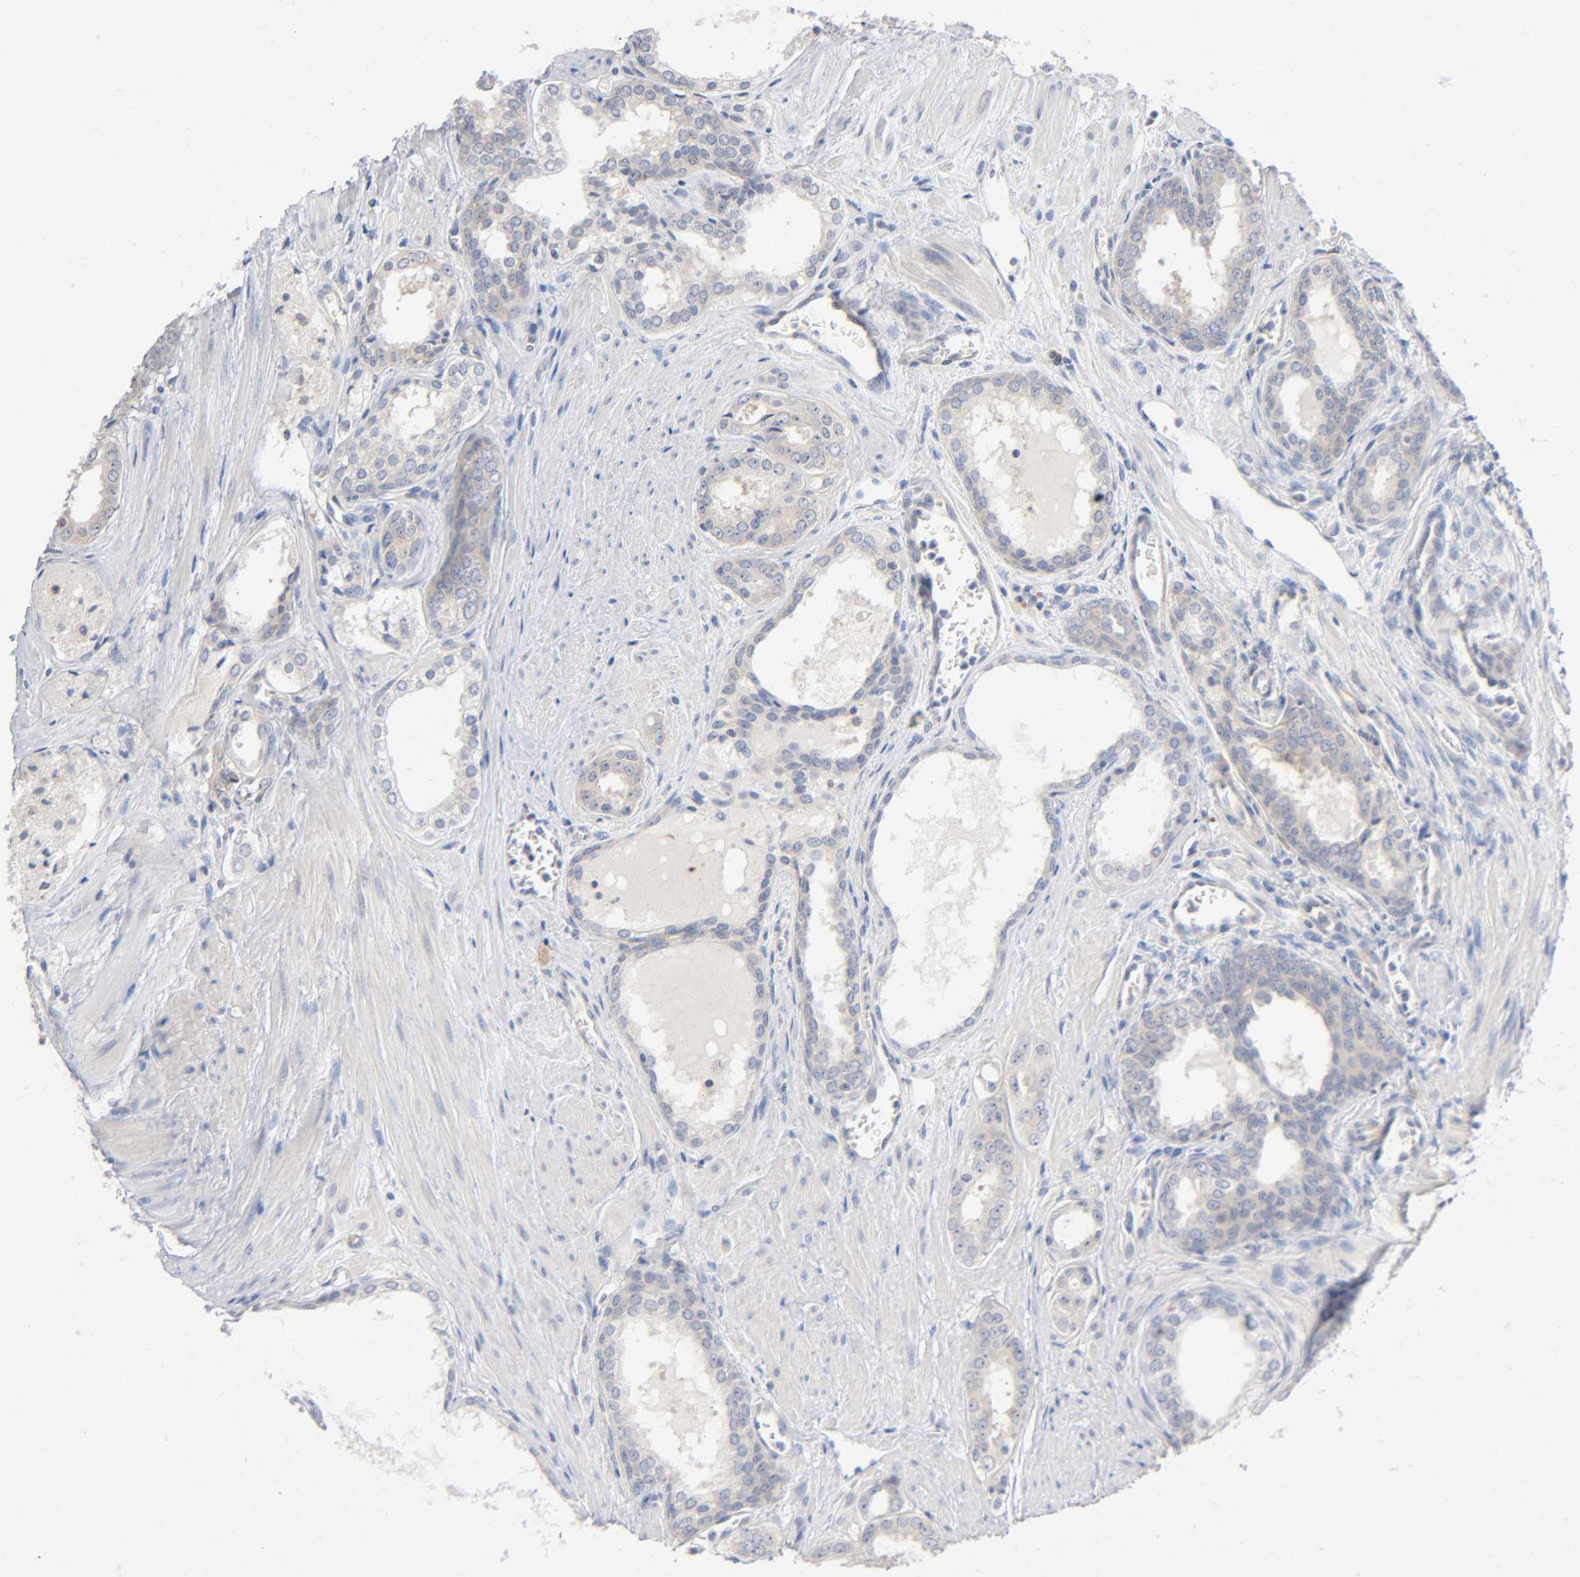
{"staining": {"intensity": "weak", "quantity": ">75%", "location": "cytoplasmic/membranous"}, "tissue": "prostate cancer", "cell_type": "Tumor cells", "image_type": "cancer", "snomed": [{"axis": "morphology", "description": "Adenocarcinoma, Low grade"}, {"axis": "topography", "description": "Prostate"}], "caption": "Immunohistochemical staining of prostate cancer exhibits weak cytoplasmic/membranous protein staining in about >75% of tumor cells.", "gene": "SCHIP1", "patient": {"sex": "male", "age": 57}}